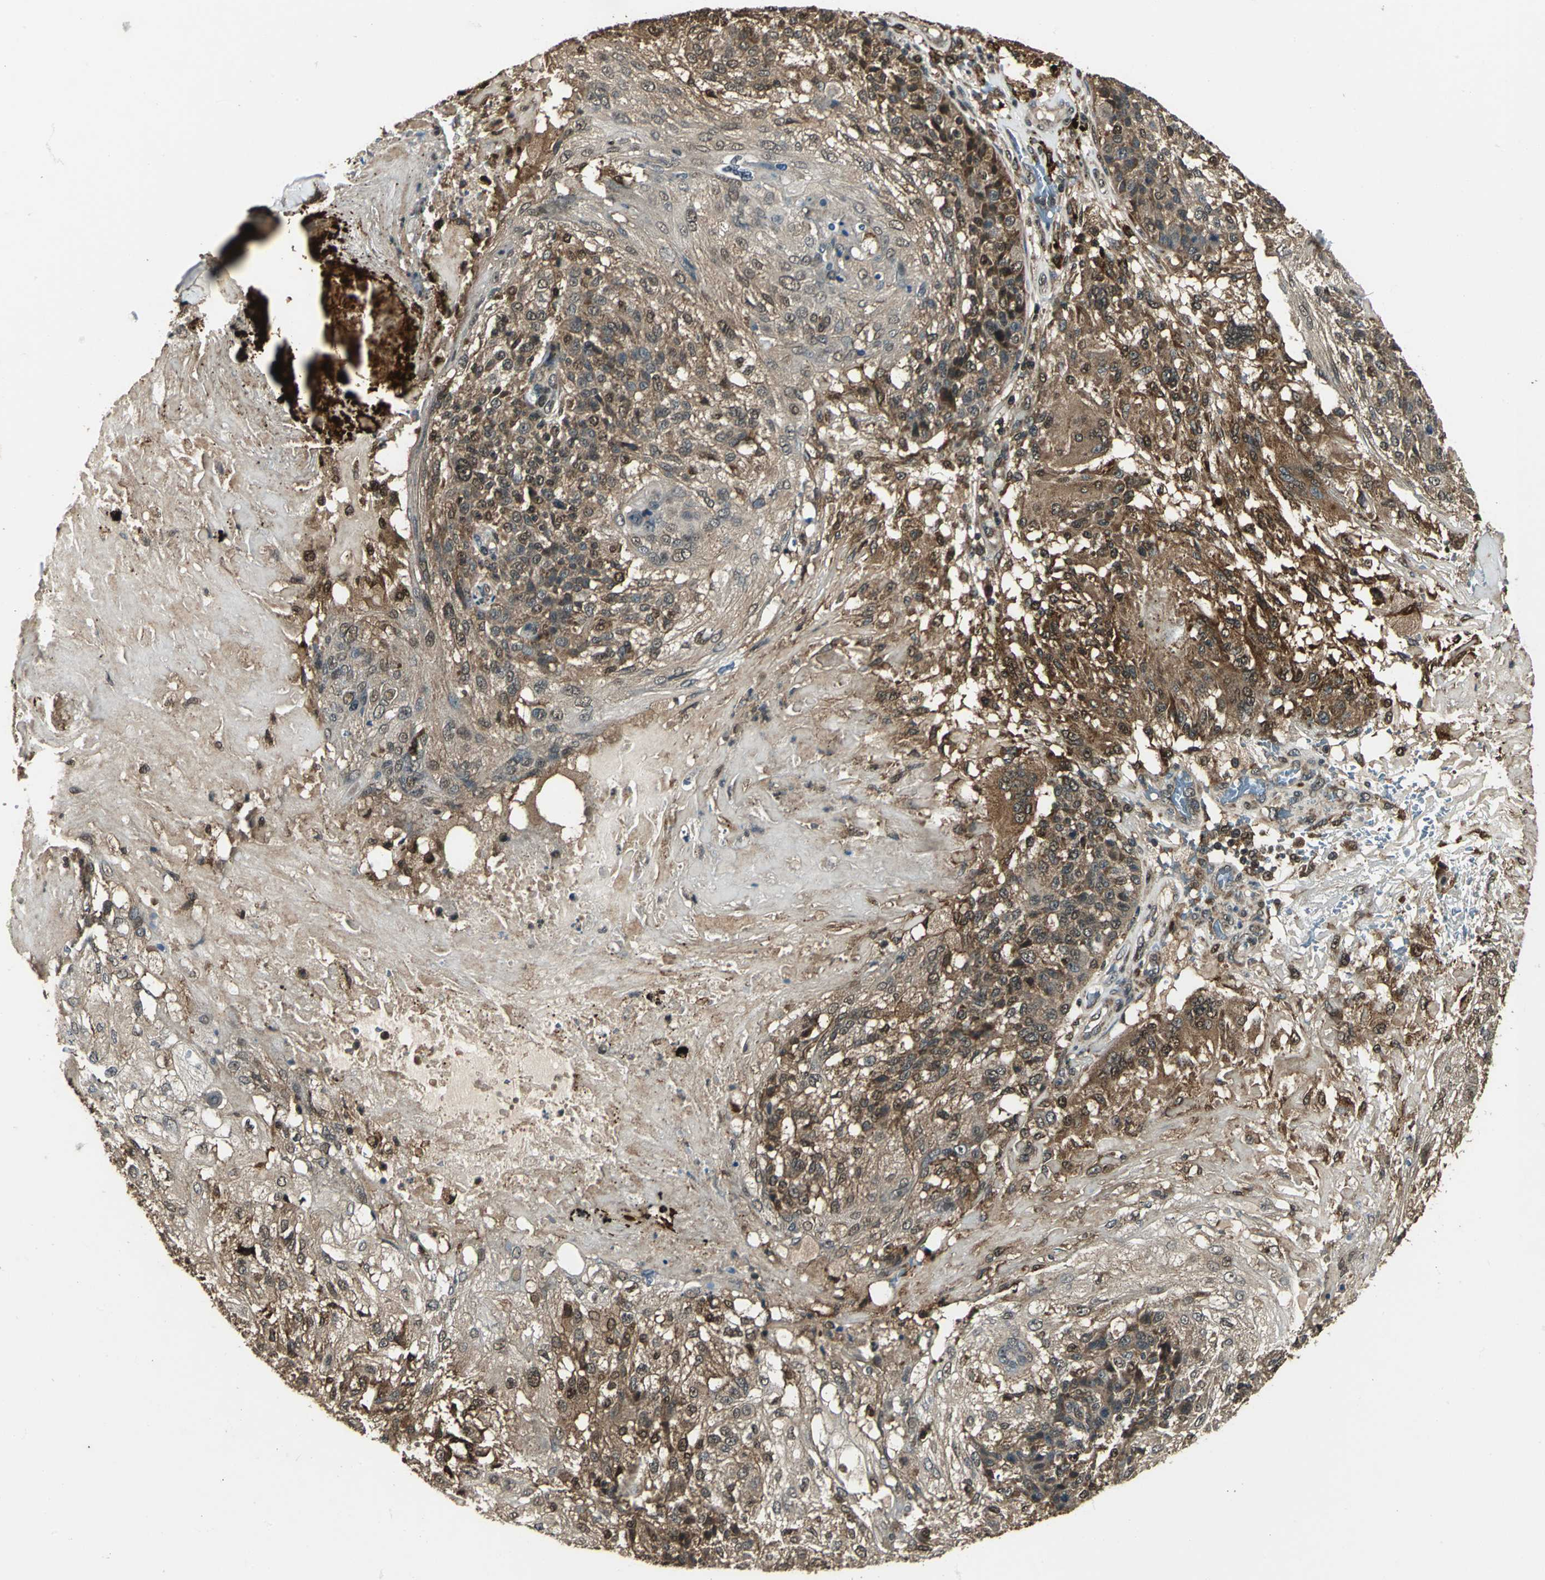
{"staining": {"intensity": "moderate", "quantity": ">75%", "location": "cytoplasmic/membranous,nuclear"}, "tissue": "skin cancer", "cell_type": "Tumor cells", "image_type": "cancer", "snomed": [{"axis": "morphology", "description": "Normal tissue, NOS"}, {"axis": "morphology", "description": "Squamous cell carcinoma, NOS"}, {"axis": "topography", "description": "Skin"}], "caption": "Immunohistochemistry micrograph of skin squamous cell carcinoma stained for a protein (brown), which demonstrates medium levels of moderate cytoplasmic/membranous and nuclear staining in approximately >75% of tumor cells.", "gene": "PPP1R13L", "patient": {"sex": "female", "age": 83}}